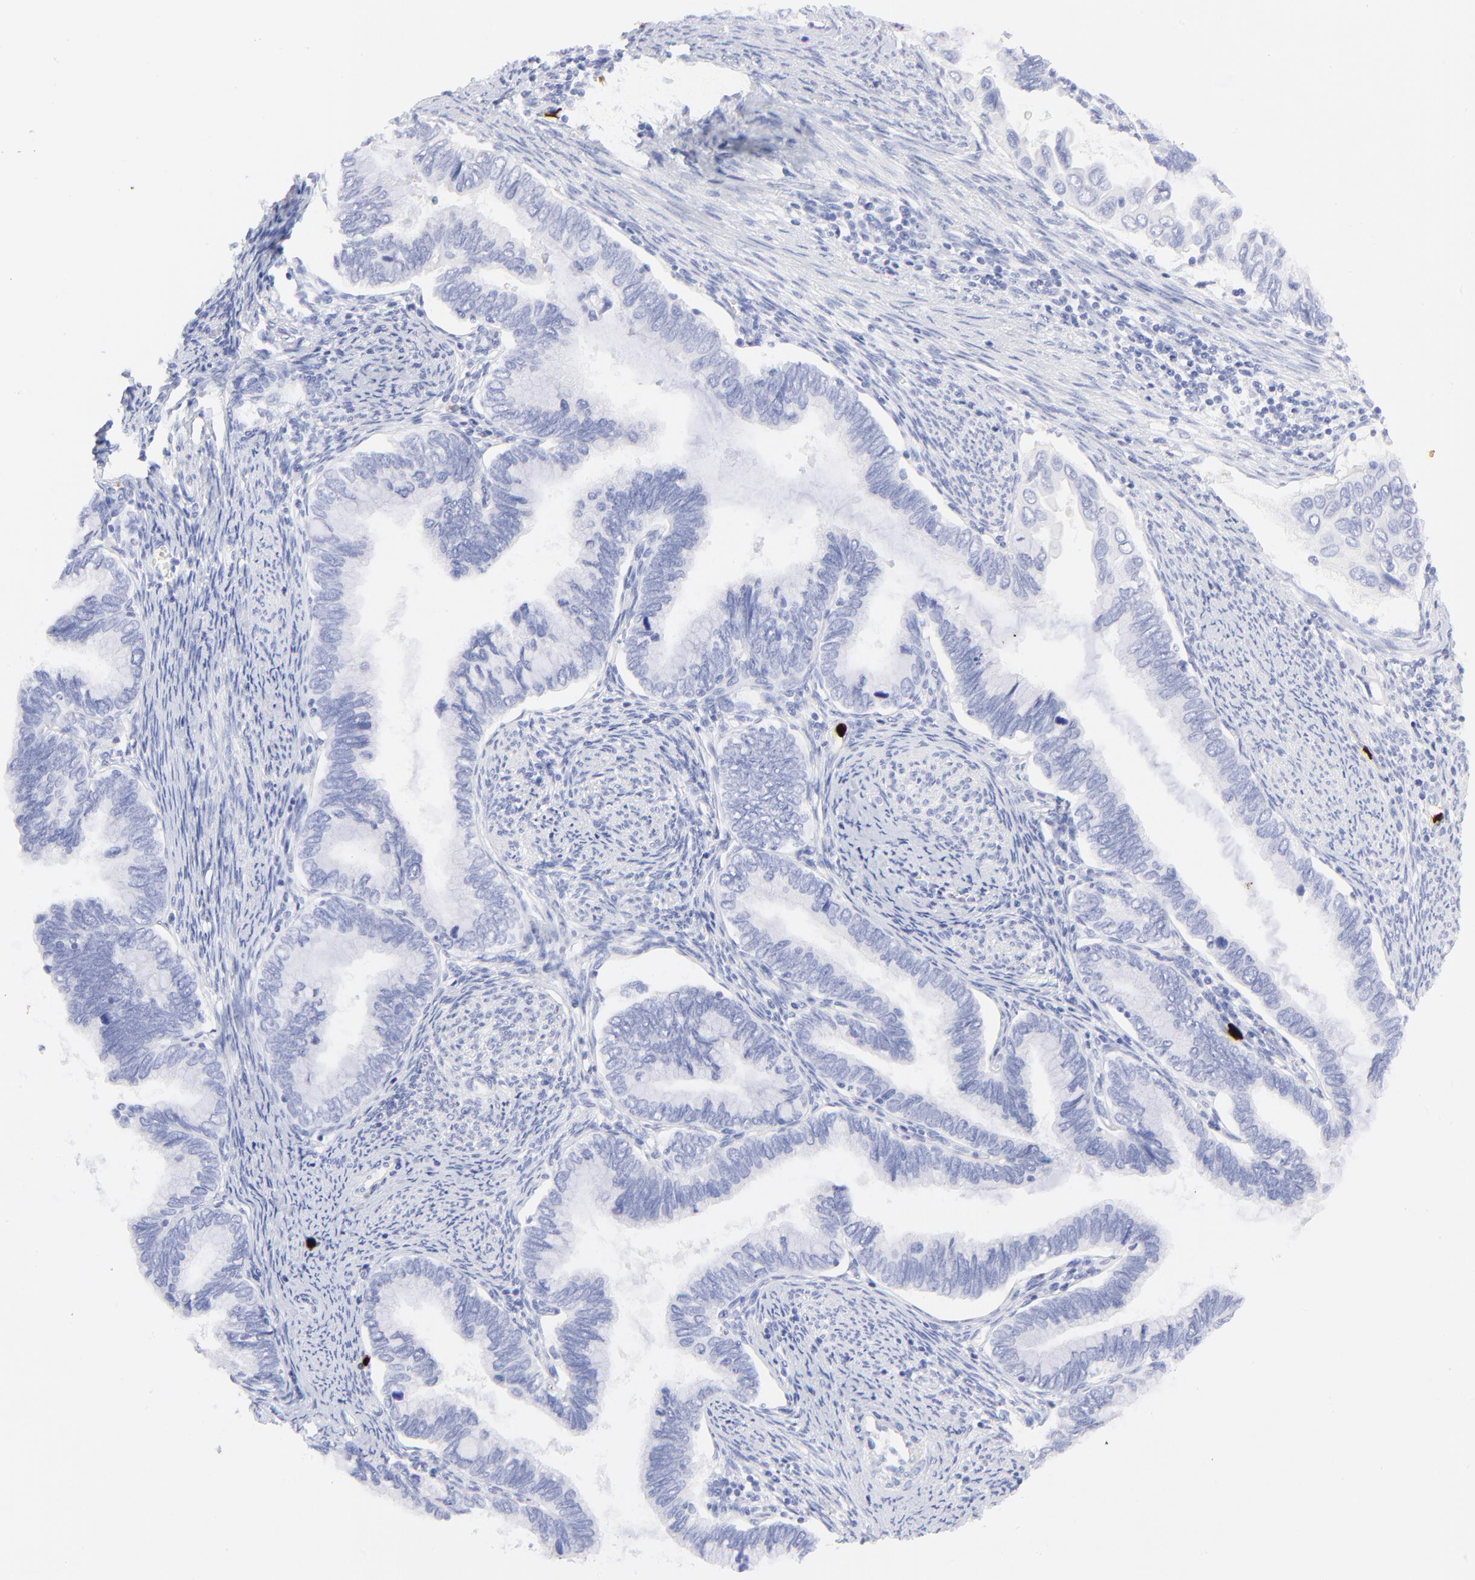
{"staining": {"intensity": "negative", "quantity": "none", "location": "none"}, "tissue": "cervical cancer", "cell_type": "Tumor cells", "image_type": "cancer", "snomed": [{"axis": "morphology", "description": "Adenocarcinoma, NOS"}, {"axis": "topography", "description": "Cervix"}], "caption": "IHC image of neoplastic tissue: cervical cancer (adenocarcinoma) stained with DAB displays no significant protein expression in tumor cells.", "gene": "S100A12", "patient": {"sex": "female", "age": 49}}